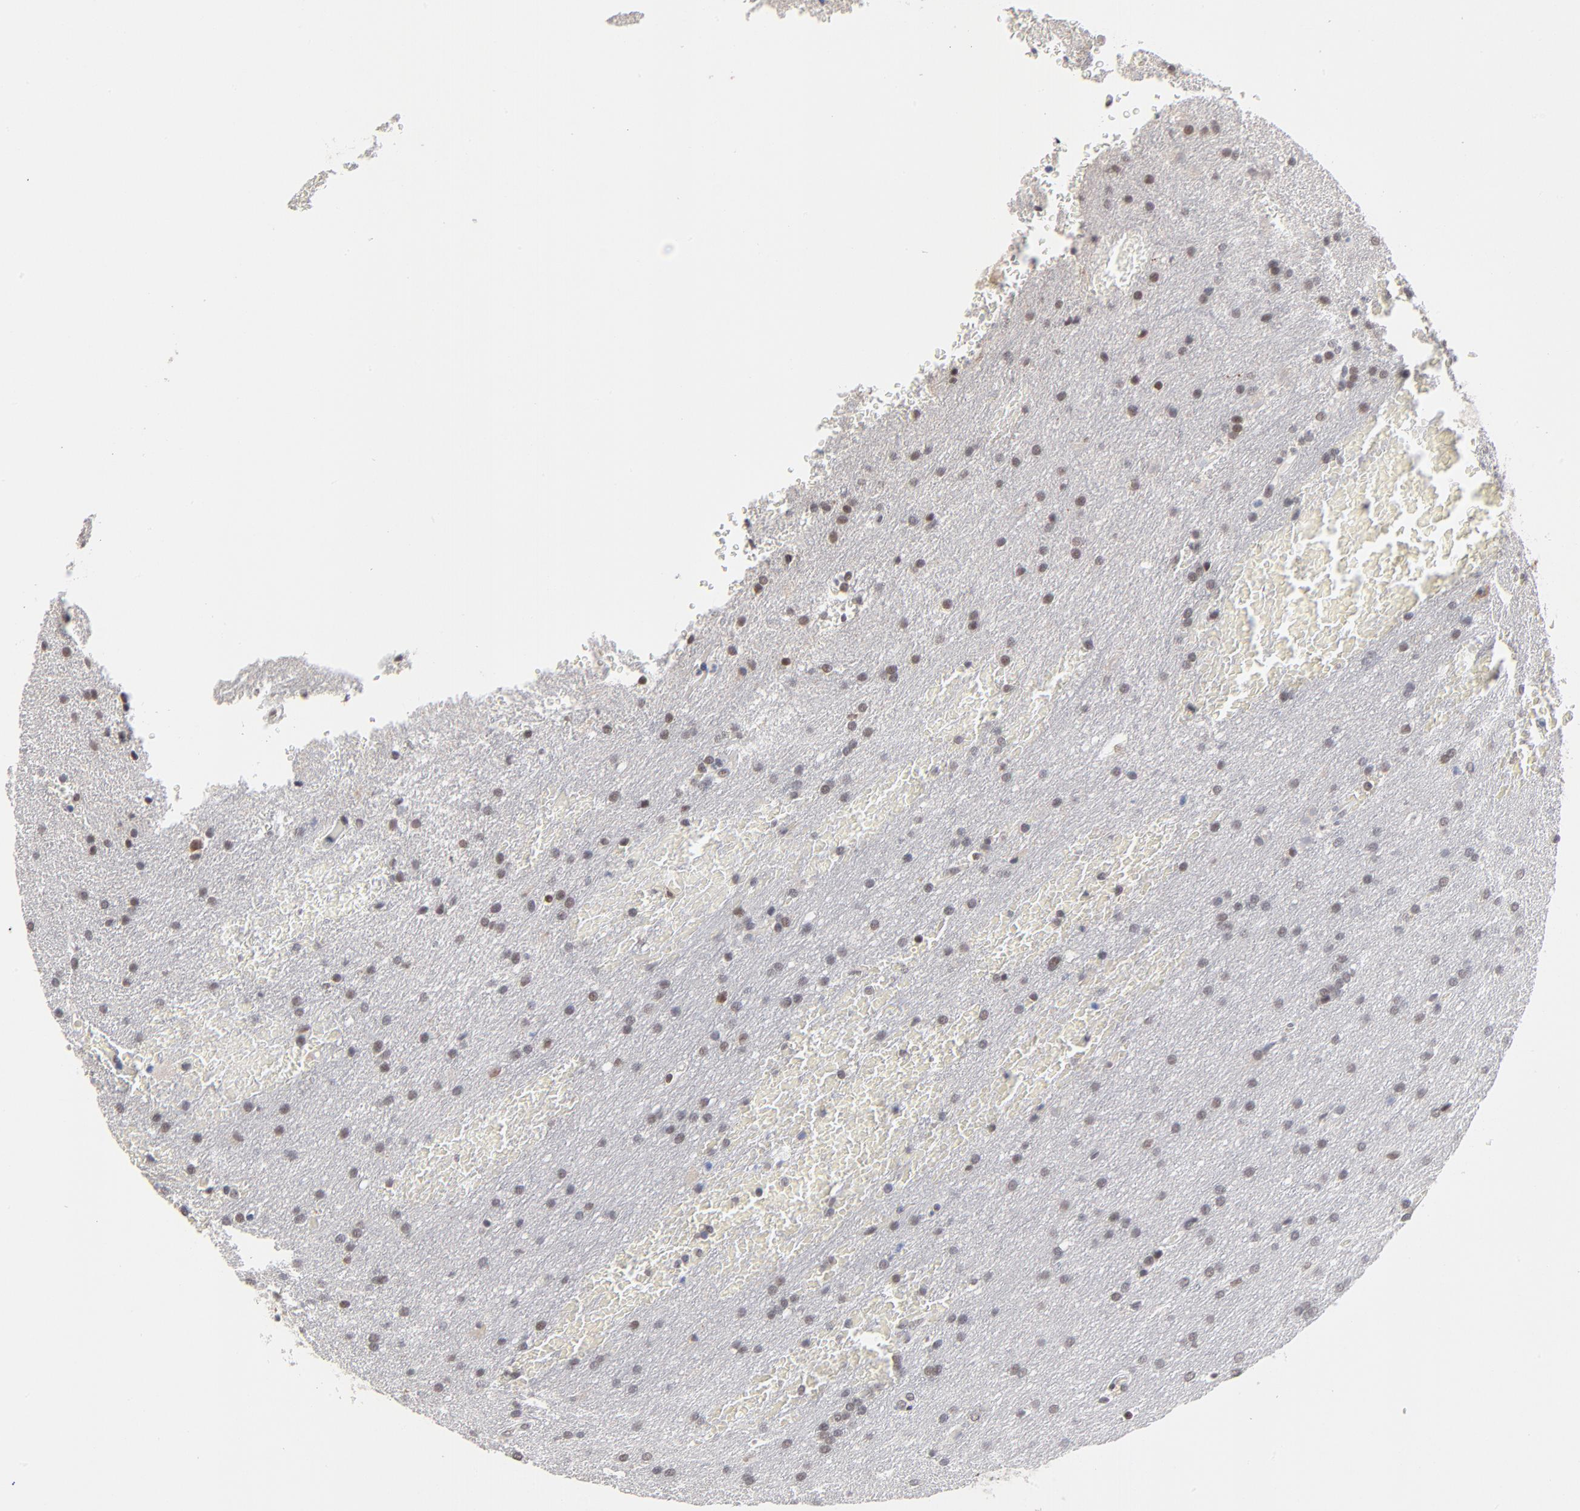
{"staining": {"intensity": "weak", "quantity": "25%-75%", "location": "nuclear"}, "tissue": "glioma", "cell_type": "Tumor cells", "image_type": "cancer", "snomed": [{"axis": "morphology", "description": "Glioma, malignant, Low grade"}, {"axis": "topography", "description": "Brain"}], "caption": "Weak nuclear staining for a protein is present in about 25%-75% of tumor cells of glioma using immunohistochemistry.", "gene": "MBIP", "patient": {"sex": "female", "age": 32}}